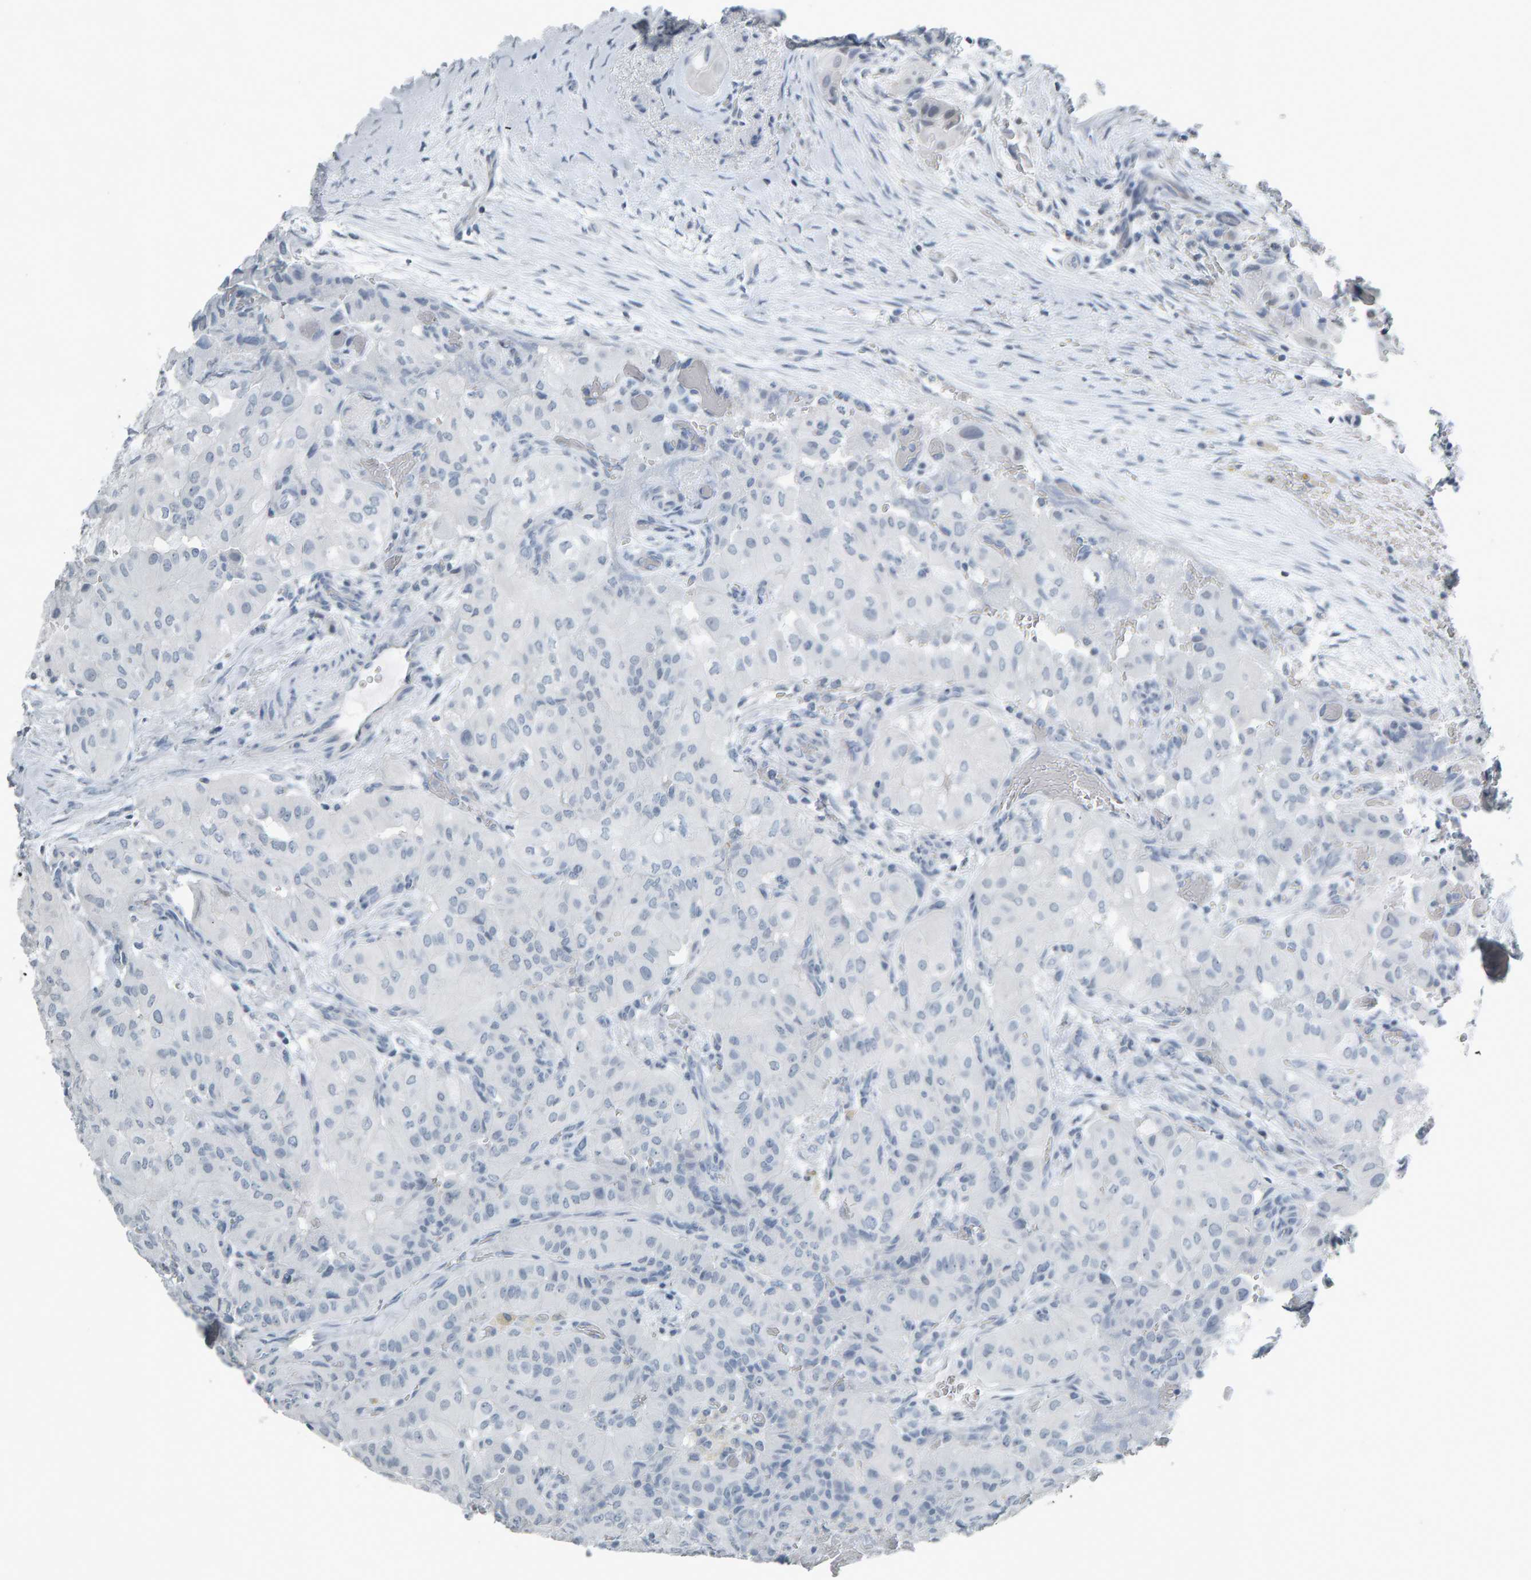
{"staining": {"intensity": "negative", "quantity": "none", "location": "none"}, "tissue": "thyroid cancer", "cell_type": "Tumor cells", "image_type": "cancer", "snomed": [{"axis": "morphology", "description": "Papillary adenocarcinoma, NOS"}, {"axis": "topography", "description": "Thyroid gland"}], "caption": "DAB (3,3'-diaminobenzidine) immunohistochemical staining of thyroid papillary adenocarcinoma reveals no significant positivity in tumor cells.", "gene": "PYY", "patient": {"sex": "female", "age": 59}}